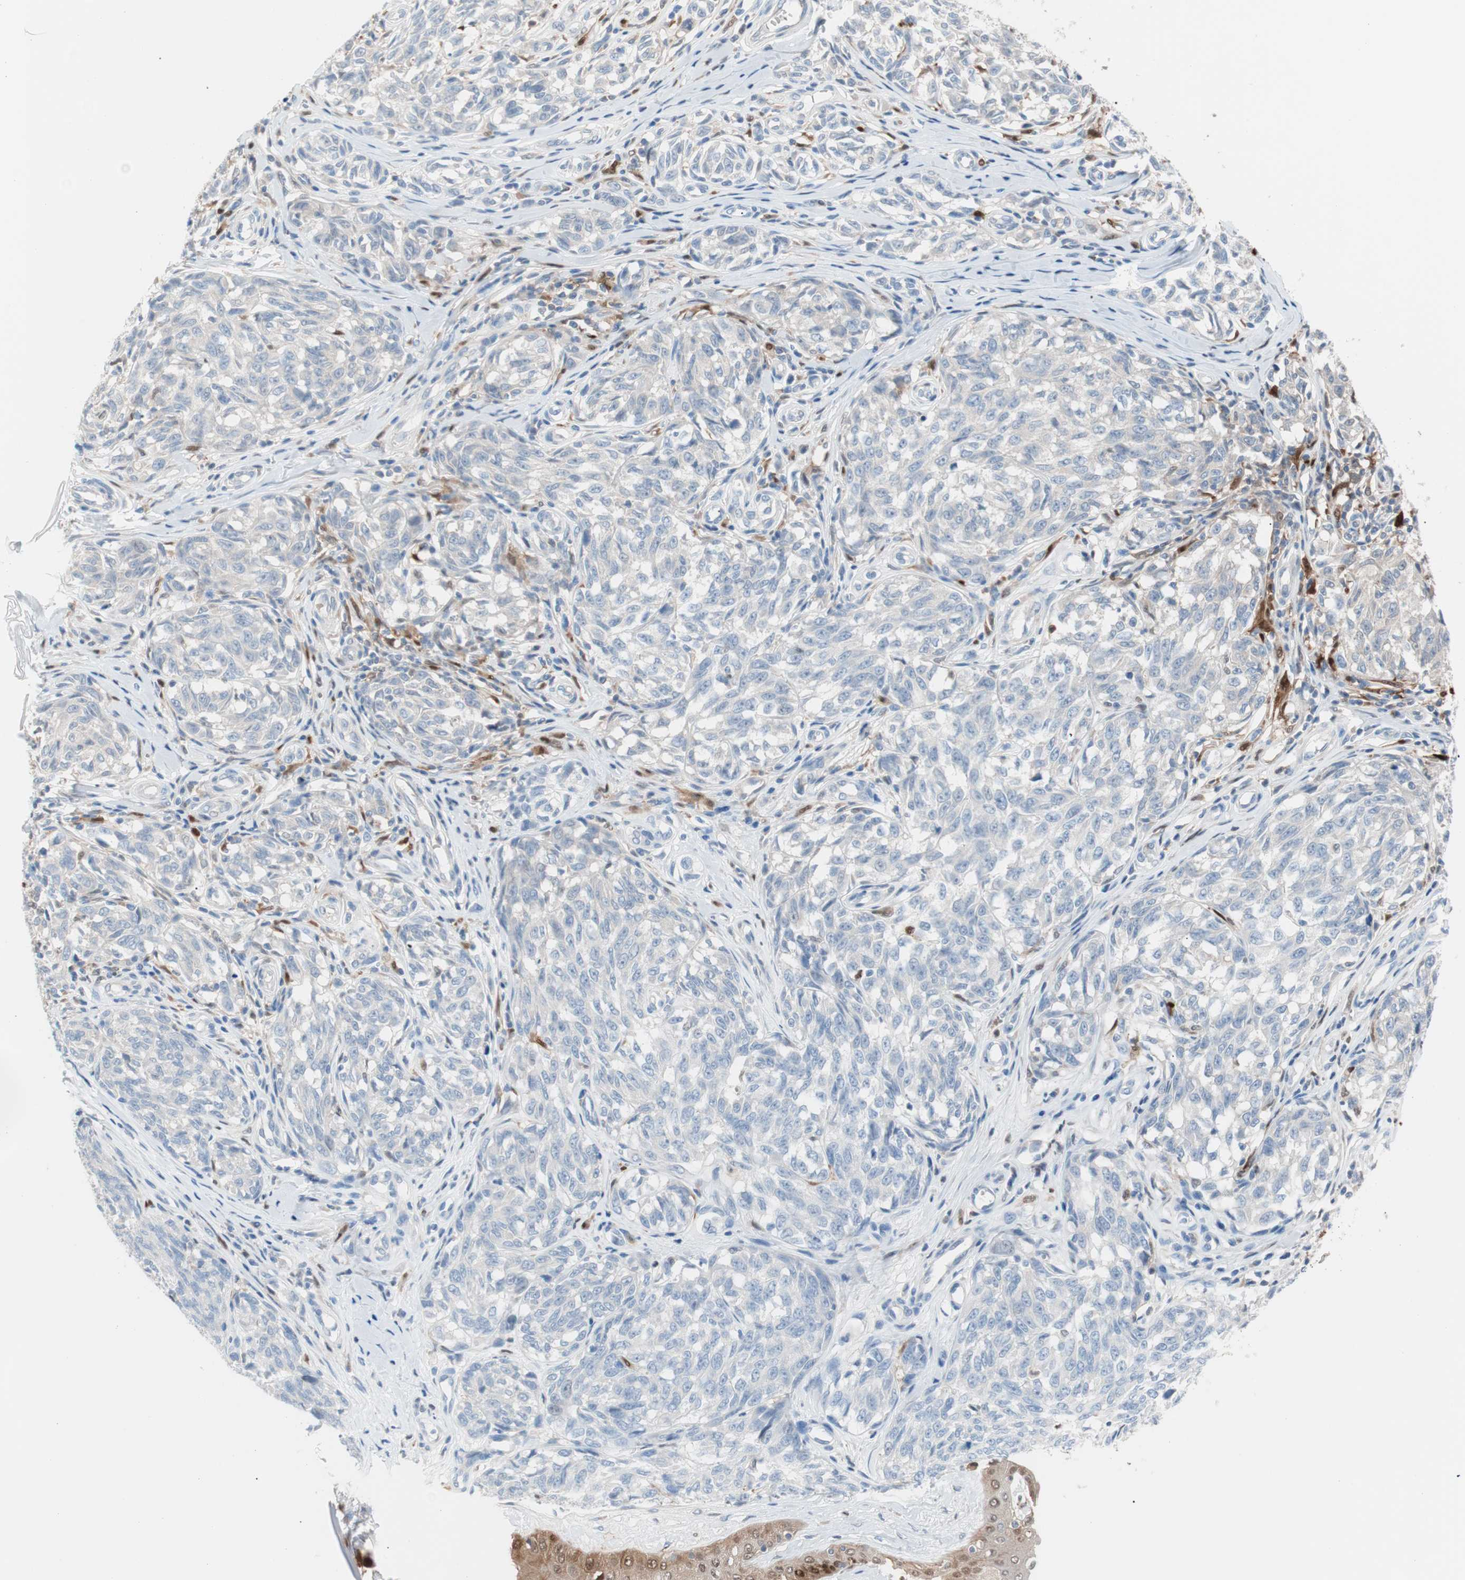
{"staining": {"intensity": "negative", "quantity": "none", "location": "none"}, "tissue": "melanoma", "cell_type": "Tumor cells", "image_type": "cancer", "snomed": [{"axis": "morphology", "description": "Malignant melanoma, NOS"}, {"axis": "topography", "description": "Skin"}], "caption": "High power microscopy histopathology image of an immunohistochemistry (IHC) image of melanoma, revealing no significant staining in tumor cells. (Immunohistochemistry (ihc), brightfield microscopy, high magnification).", "gene": "IL18", "patient": {"sex": "female", "age": 64}}